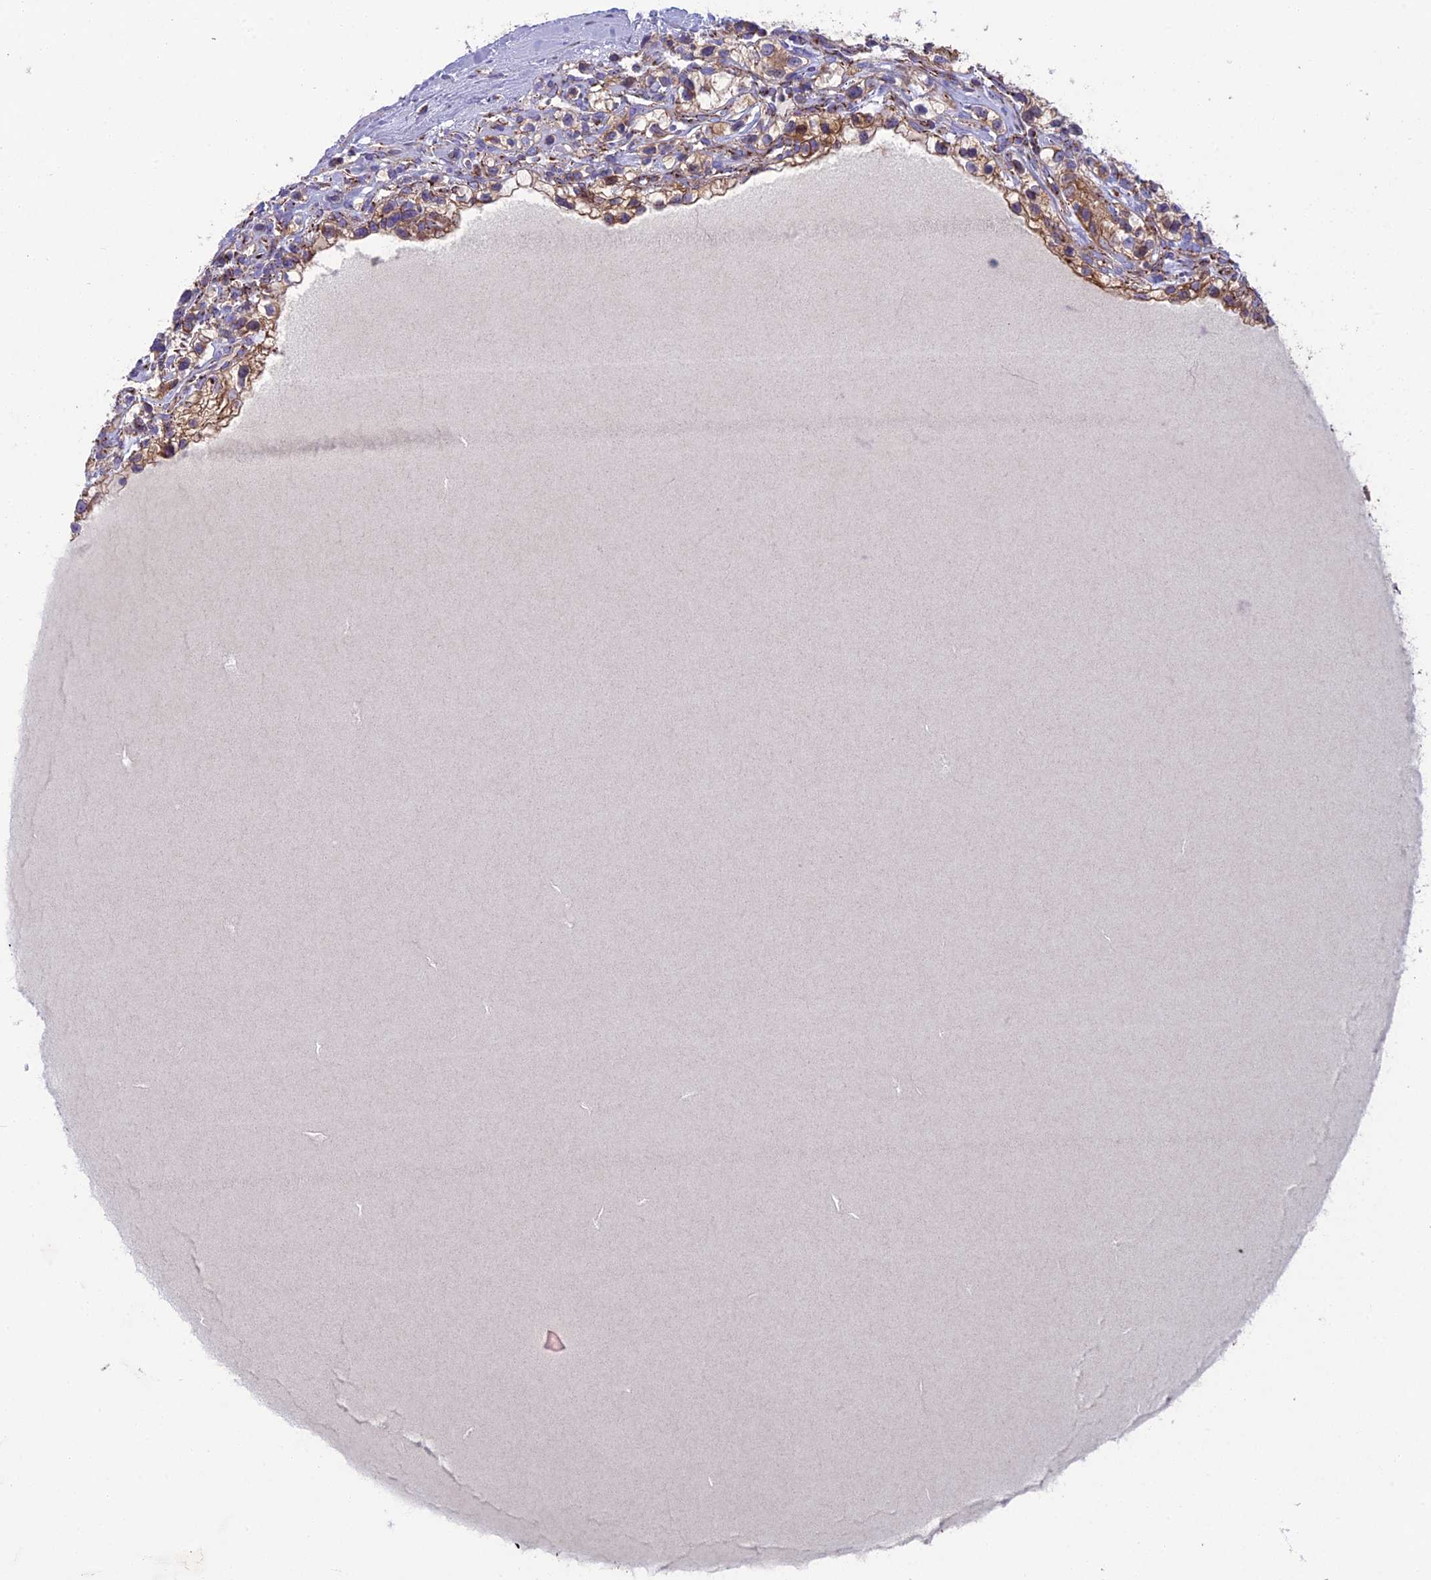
{"staining": {"intensity": "moderate", "quantity": ">75%", "location": "cytoplasmic/membranous"}, "tissue": "renal cancer", "cell_type": "Tumor cells", "image_type": "cancer", "snomed": [{"axis": "morphology", "description": "Adenocarcinoma, NOS"}, {"axis": "topography", "description": "Kidney"}], "caption": "Immunohistochemical staining of human renal cancer shows moderate cytoplasmic/membranous protein expression in about >75% of tumor cells.", "gene": "CS", "patient": {"sex": "female", "age": 57}}